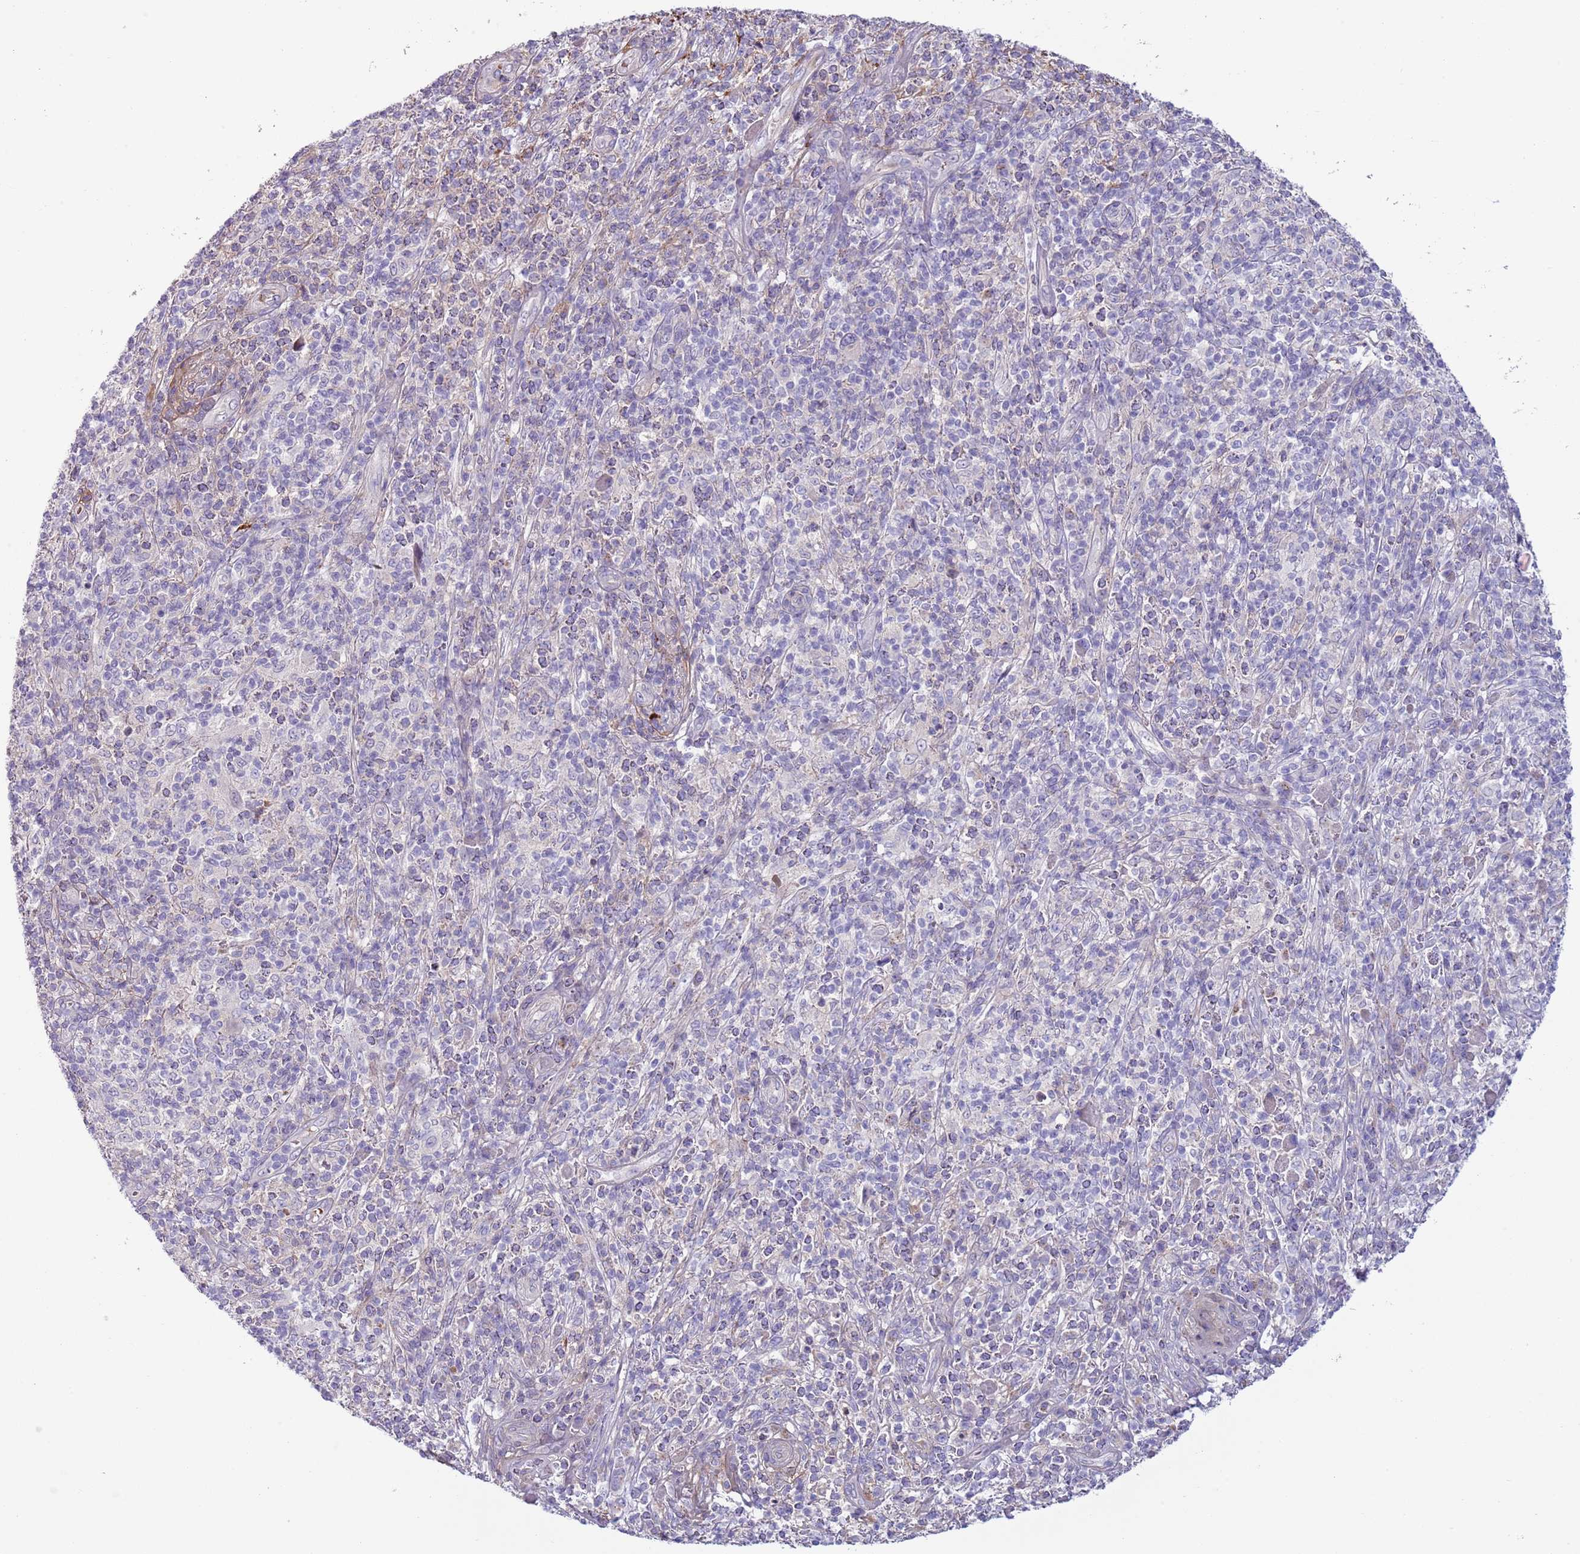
{"staining": {"intensity": "weak", "quantity": "<25%", "location": "cytoplasmic/membranous"}, "tissue": "melanoma", "cell_type": "Tumor cells", "image_type": "cancer", "snomed": [{"axis": "morphology", "description": "Malignant melanoma, NOS"}, {"axis": "topography", "description": "Skin"}], "caption": "A high-resolution photomicrograph shows immunohistochemistry (IHC) staining of malignant melanoma, which demonstrates no significant expression in tumor cells.", "gene": "TINAGL1", "patient": {"sex": "male", "age": 66}}